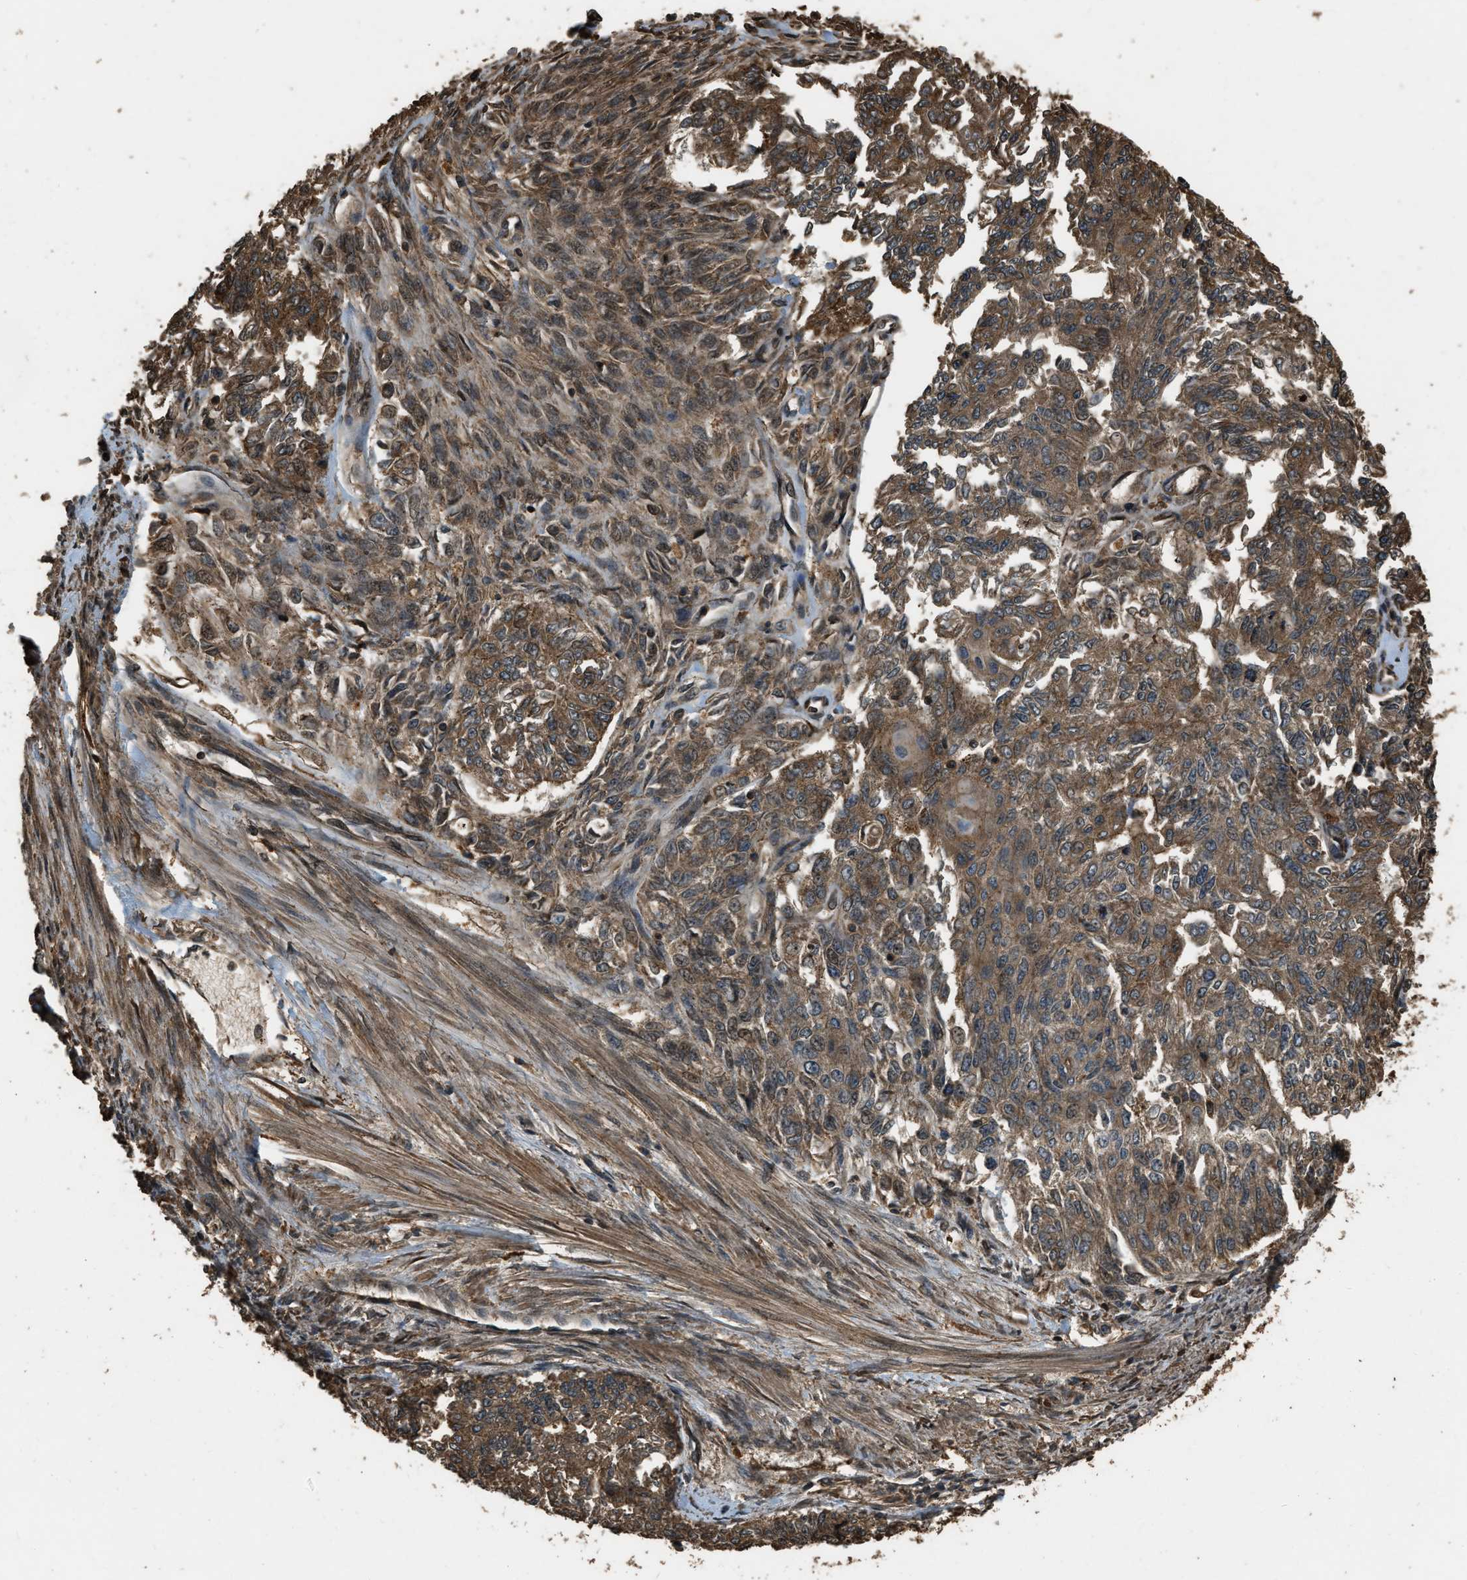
{"staining": {"intensity": "moderate", "quantity": ">75%", "location": "cytoplasmic/membranous"}, "tissue": "endometrial cancer", "cell_type": "Tumor cells", "image_type": "cancer", "snomed": [{"axis": "morphology", "description": "Adenocarcinoma, NOS"}, {"axis": "topography", "description": "Endometrium"}], "caption": "Immunohistochemistry (IHC) (DAB (3,3'-diaminobenzidine)) staining of human adenocarcinoma (endometrial) shows moderate cytoplasmic/membranous protein staining in about >75% of tumor cells.", "gene": "RAP2A", "patient": {"sex": "female", "age": 32}}